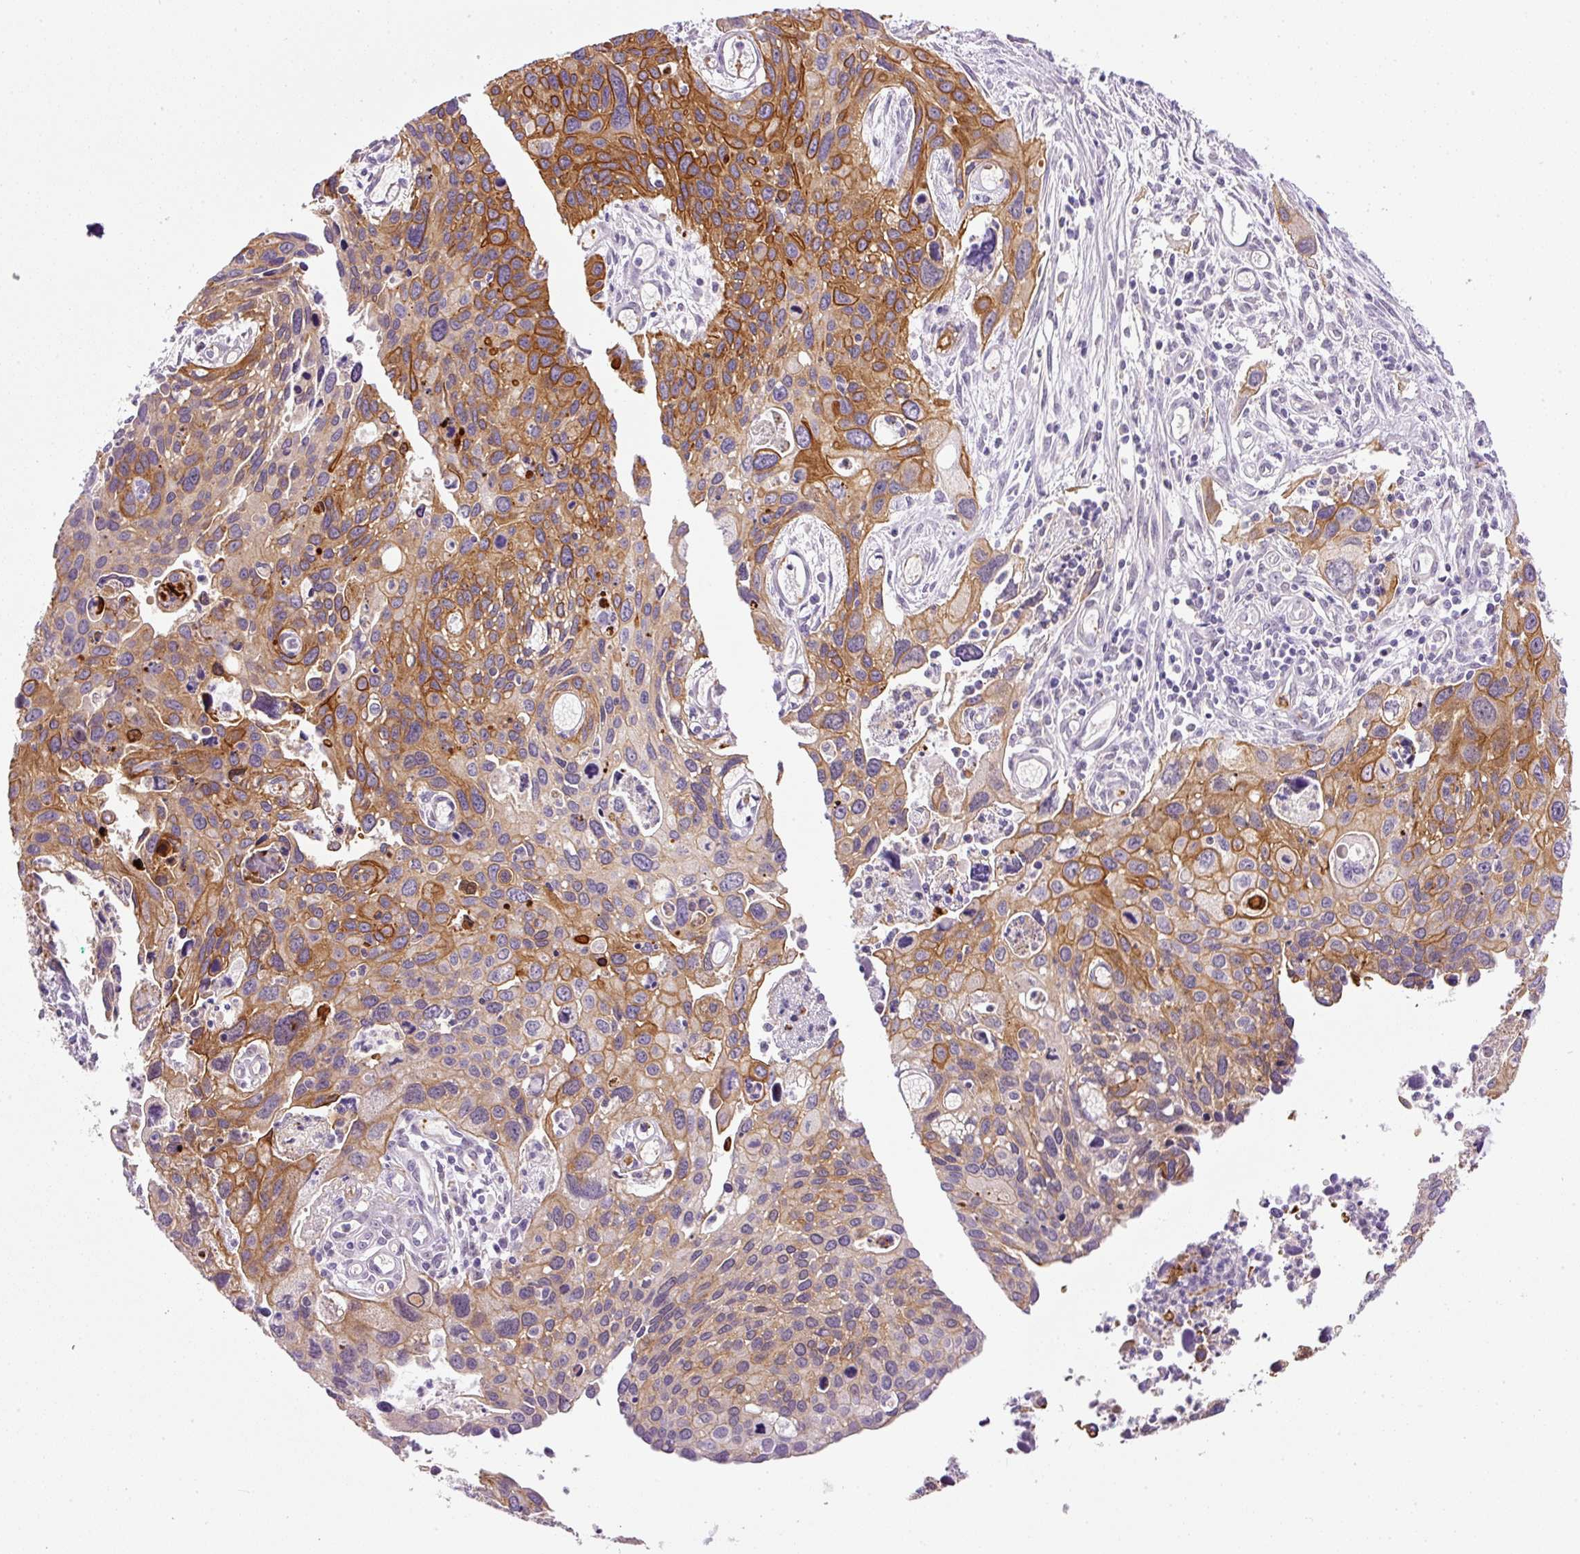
{"staining": {"intensity": "moderate", "quantity": ">75%", "location": "cytoplasmic/membranous"}, "tissue": "cervical cancer", "cell_type": "Tumor cells", "image_type": "cancer", "snomed": [{"axis": "morphology", "description": "Squamous cell carcinoma, NOS"}, {"axis": "topography", "description": "Cervix"}], "caption": "The image shows immunohistochemical staining of cervical cancer. There is moderate cytoplasmic/membranous positivity is present in about >75% of tumor cells.", "gene": "SRC", "patient": {"sex": "female", "age": 55}}